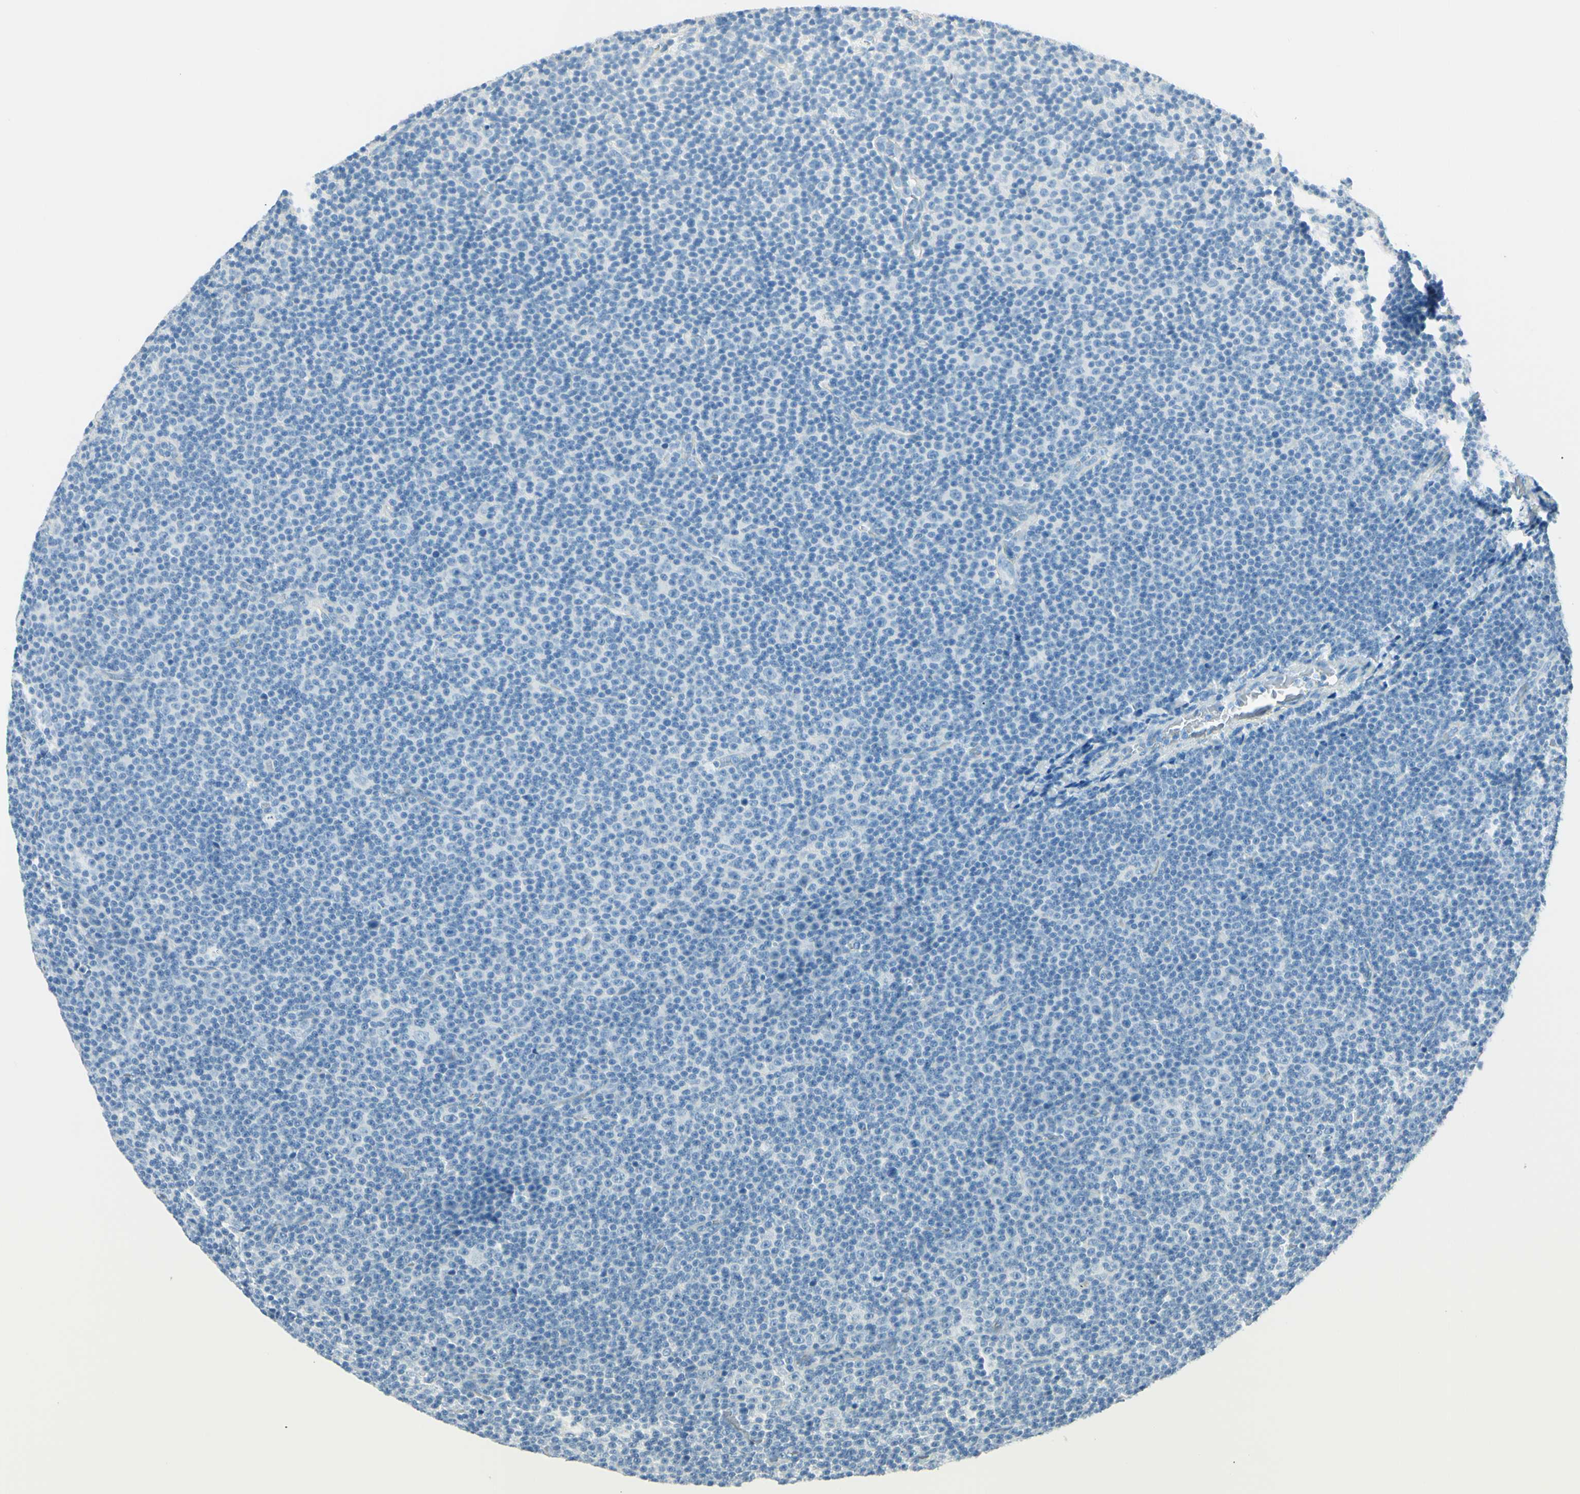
{"staining": {"intensity": "negative", "quantity": "none", "location": "none"}, "tissue": "lymphoma", "cell_type": "Tumor cells", "image_type": "cancer", "snomed": [{"axis": "morphology", "description": "Malignant lymphoma, non-Hodgkin's type, Low grade"}, {"axis": "topography", "description": "Lymph node"}], "caption": "Human low-grade malignant lymphoma, non-Hodgkin's type stained for a protein using immunohistochemistry demonstrates no staining in tumor cells.", "gene": "NCBP2L", "patient": {"sex": "female", "age": 67}}